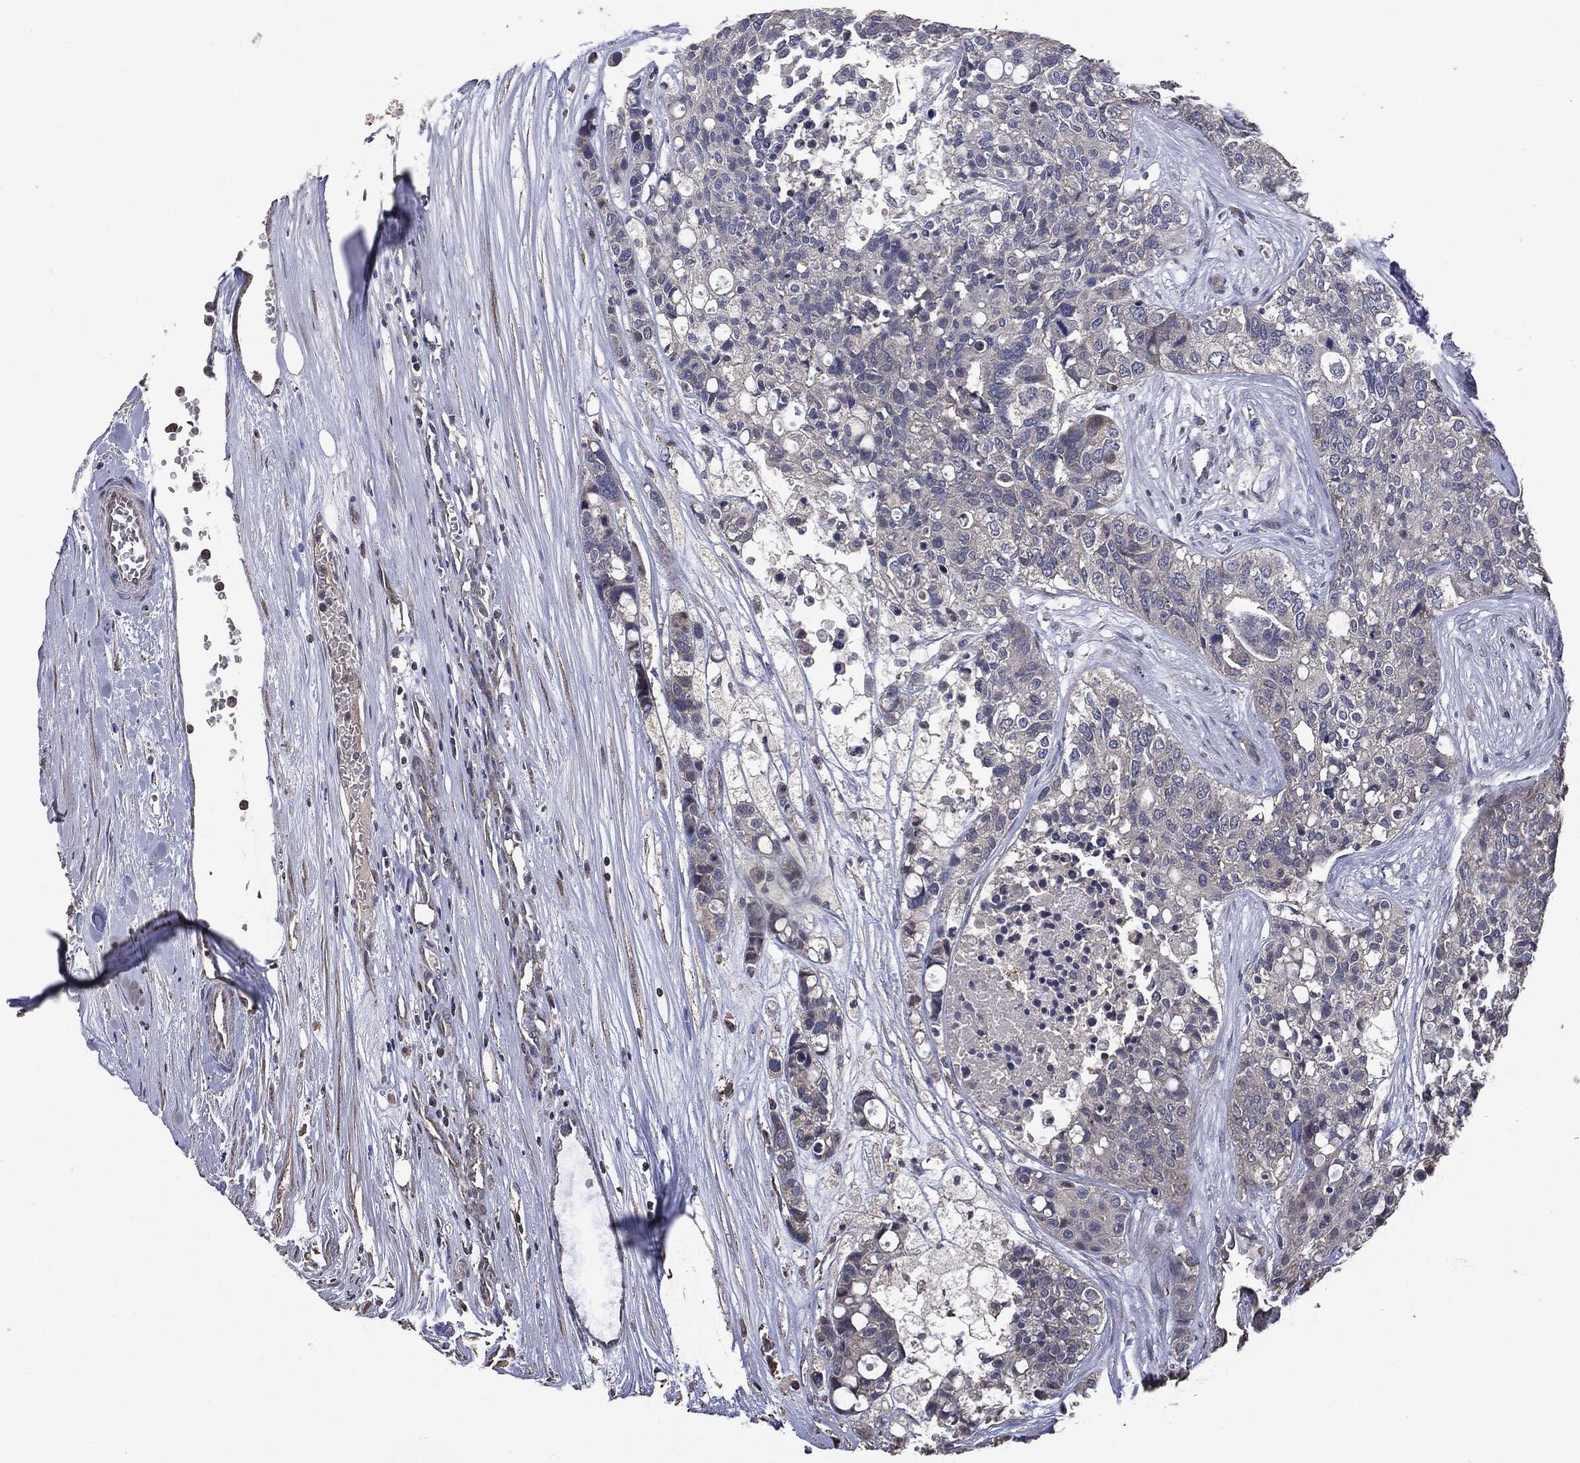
{"staining": {"intensity": "negative", "quantity": "none", "location": "none"}, "tissue": "carcinoid", "cell_type": "Tumor cells", "image_type": "cancer", "snomed": [{"axis": "morphology", "description": "Carcinoid, malignant, NOS"}, {"axis": "topography", "description": "Colon"}], "caption": "The image demonstrates no significant staining in tumor cells of malignant carcinoid. (IHC, brightfield microscopy, high magnification).", "gene": "MTOR", "patient": {"sex": "male", "age": 81}}